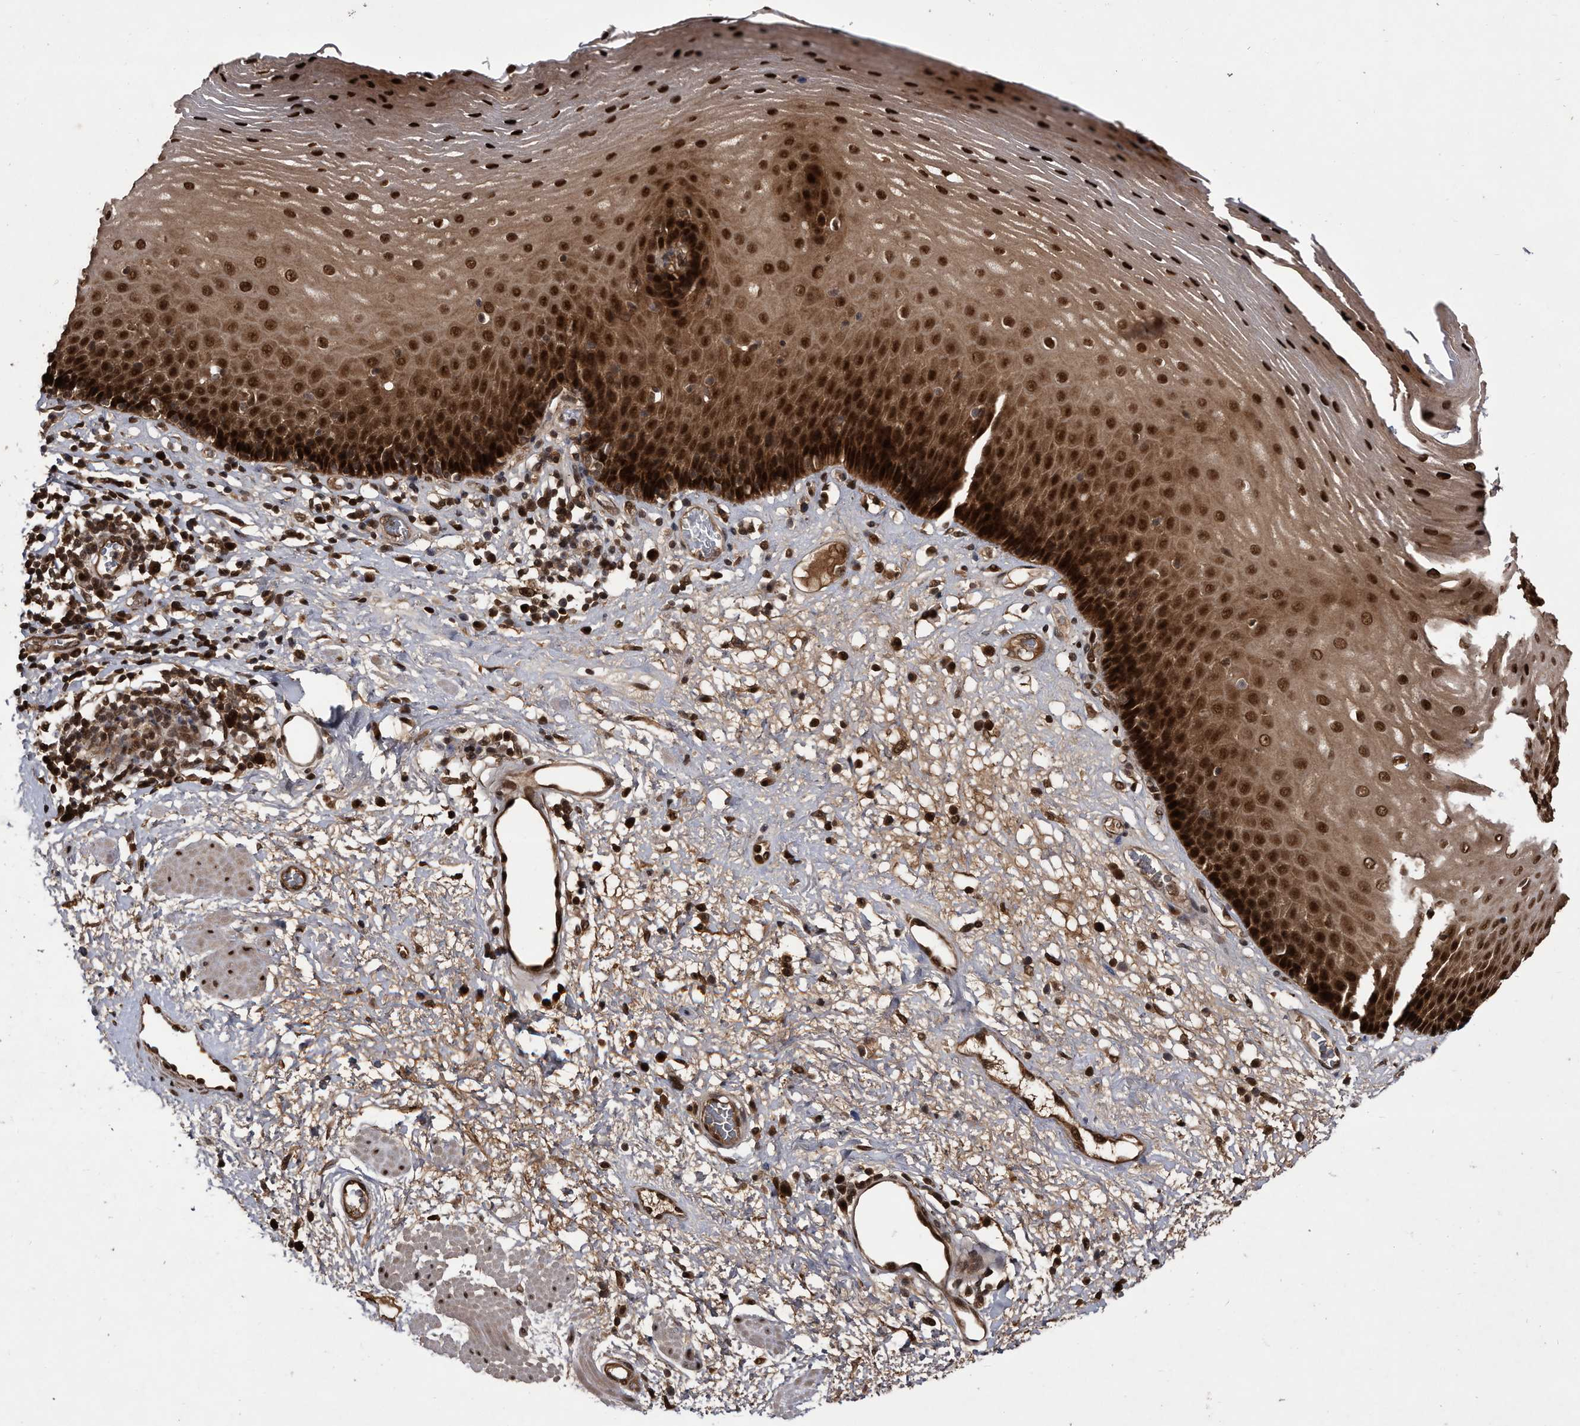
{"staining": {"intensity": "strong", "quantity": ">75%", "location": "cytoplasmic/membranous,nuclear"}, "tissue": "esophagus", "cell_type": "Squamous epithelial cells", "image_type": "normal", "snomed": [{"axis": "morphology", "description": "Normal tissue, NOS"}, {"axis": "morphology", "description": "Adenocarcinoma, NOS"}, {"axis": "topography", "description": "Esophagus"}], "caption": "Immunohistochemical staining of normal human esophagus reveals >75% levels of strong cytoplasmic/membranous,nuclear protein positivity in about >75% of squamous epithelial cells.", "gene": "RAD23B", "patient": {"sex": "male", "age": 62}}